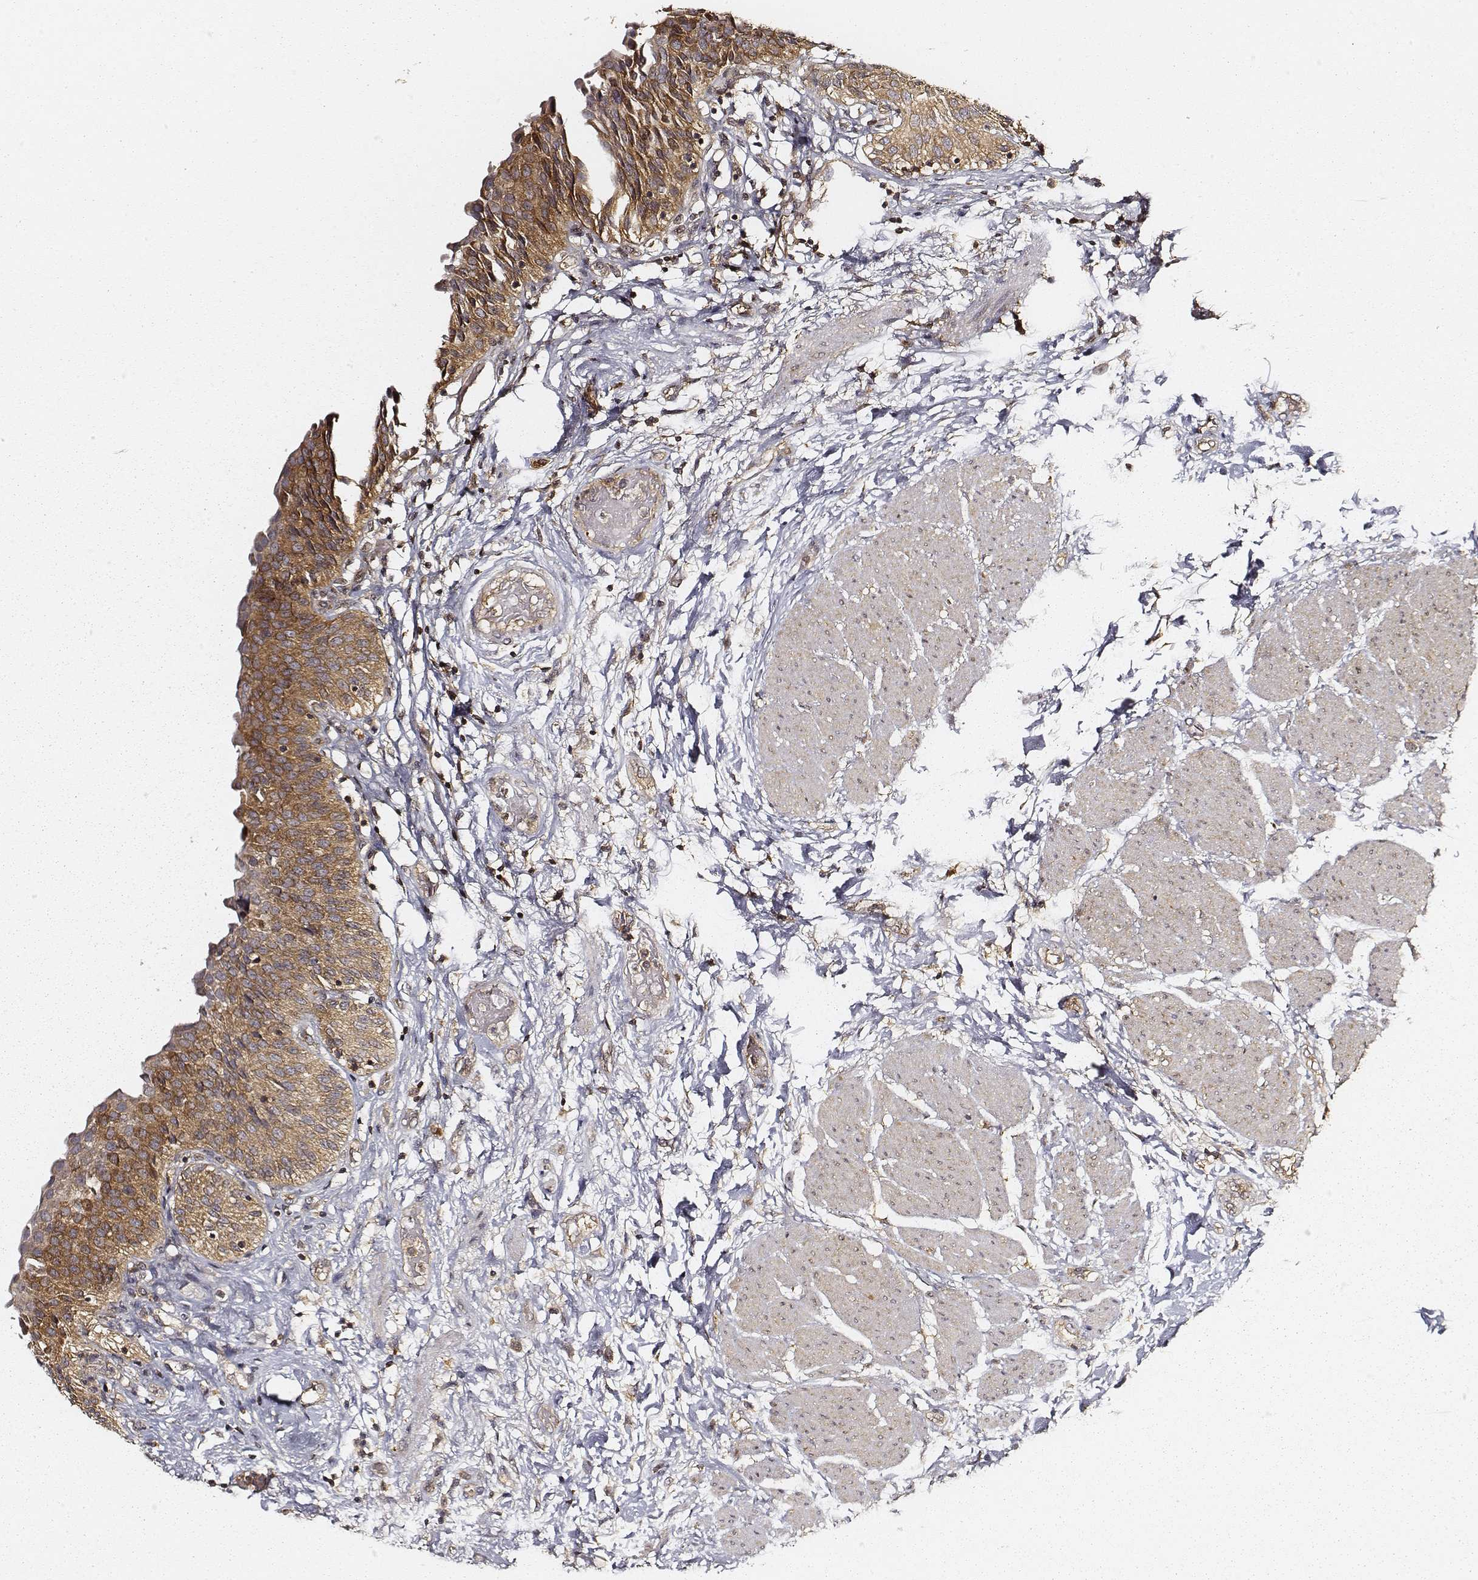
{"staining": {"intensity": "strong", "quantity": ">75%", "location": "cytoplasmic/membranous"}, "tissue": "urinary bladder", "cell_type": "Urothelial cells", "image_type": "normal", "snomed": [{"axis": "morphology", "description": "Normal tissue, NOS"}, {"axis": "morphology", "description": "Metaplasia, NOS"}, {"axis": "topography", "description": "Urinary bladder"}], "caption": "A histopathology image of urinary bladder stained for a protein reveals strong cytoplasmic/membranous brown staining in urothelial cells. (DAB (3,3'-diaminobenzidine) = brown stain, brightfield microscopy at high magnification).", "gene": "CARS1", "patient": {"sex": "male", "age": 68}}